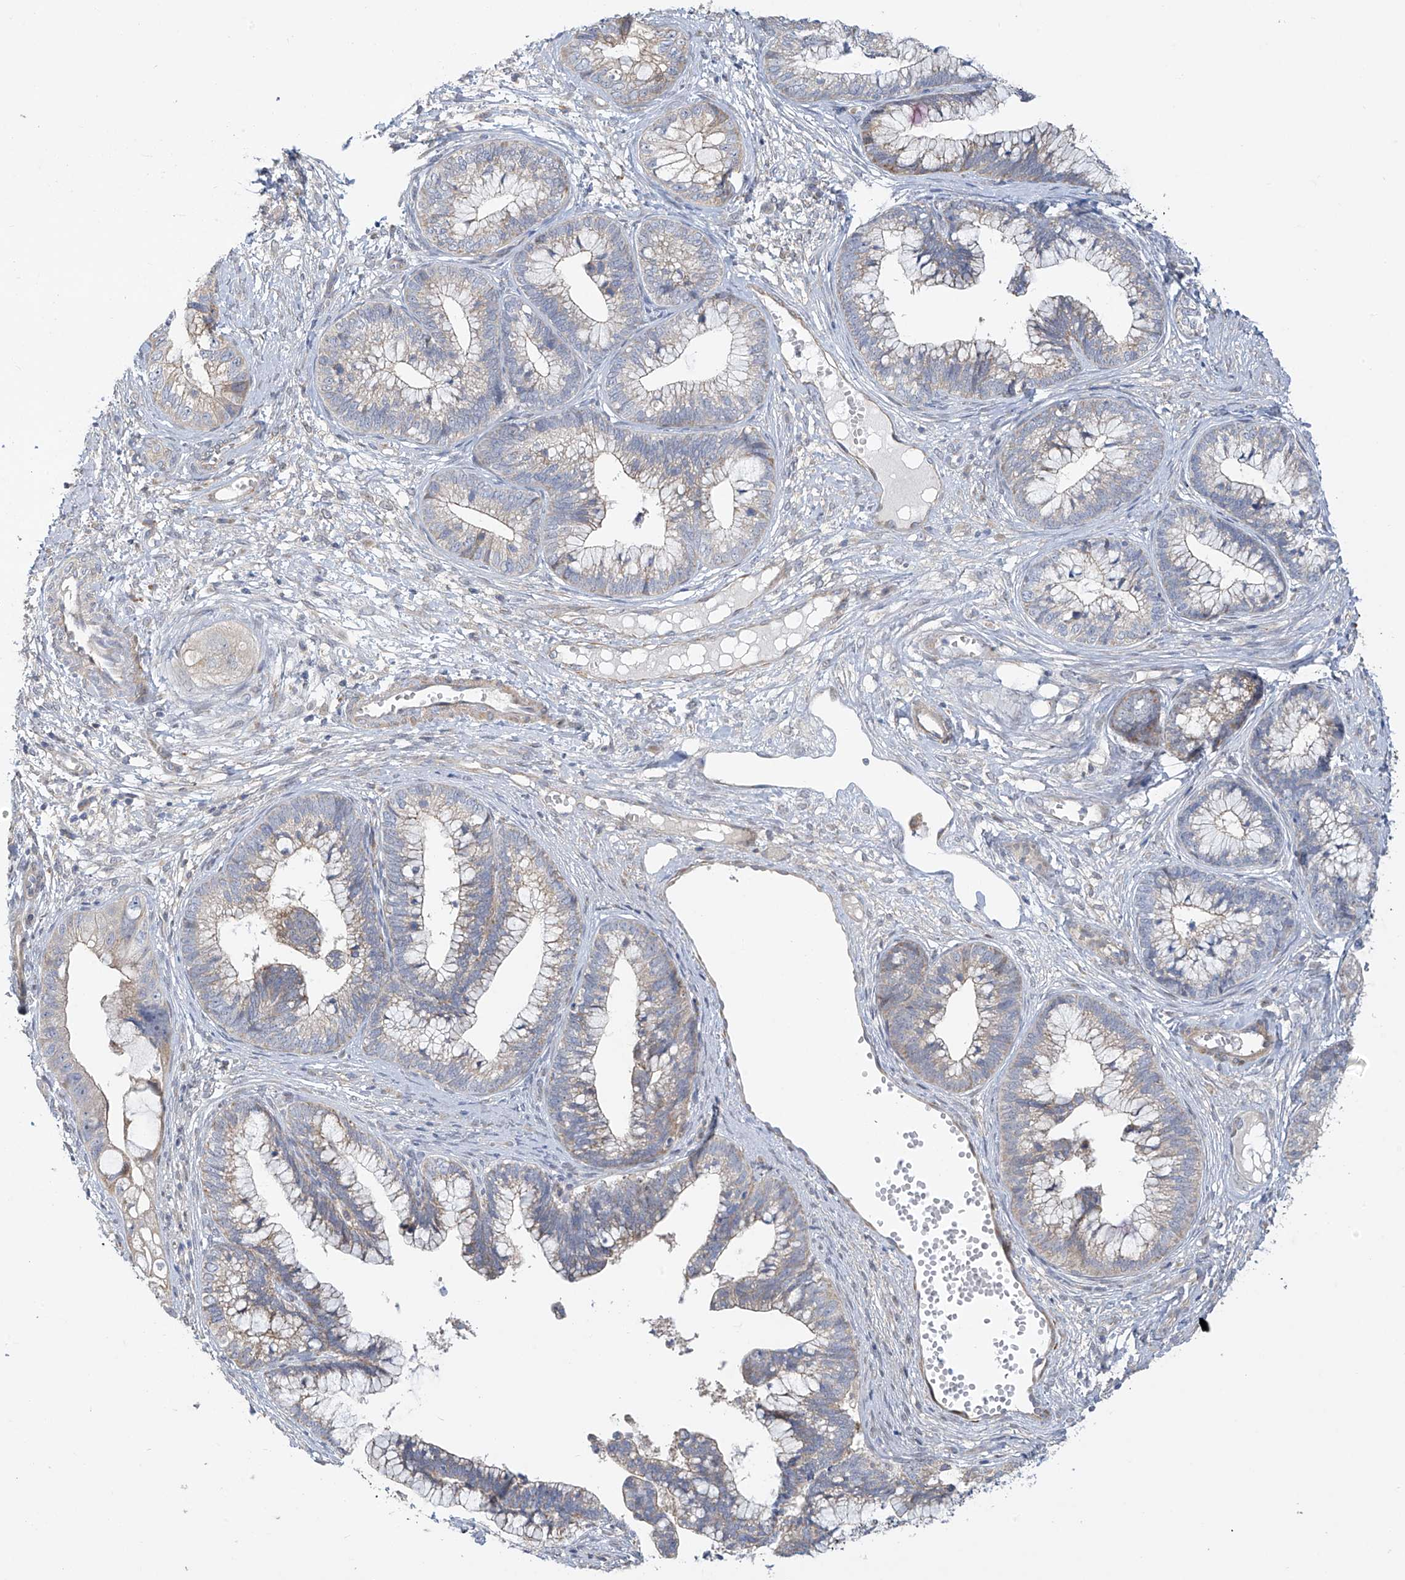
{"staining": {"intensity": "weak", "quantity": "25%-75%", "location": "cytoplasmic/membranous"}, "tissue": "cervical cancer", "cell_type": "Tumor cells", "image_type": "cancer", "snomed": [{"axis": "morphology", "description": "Adenocarcinoma, NOS"}, {"axis": "topography", "description": "Cervix"}], "caption": "There is low levels of weak cytoplasmic/membranous expression in tumor cells of cervical cancer, as demonstrated by immunohistochemical staining (brown color).", "gene": "ZNF641", "patient": {"sex": "female", "age": 44}}